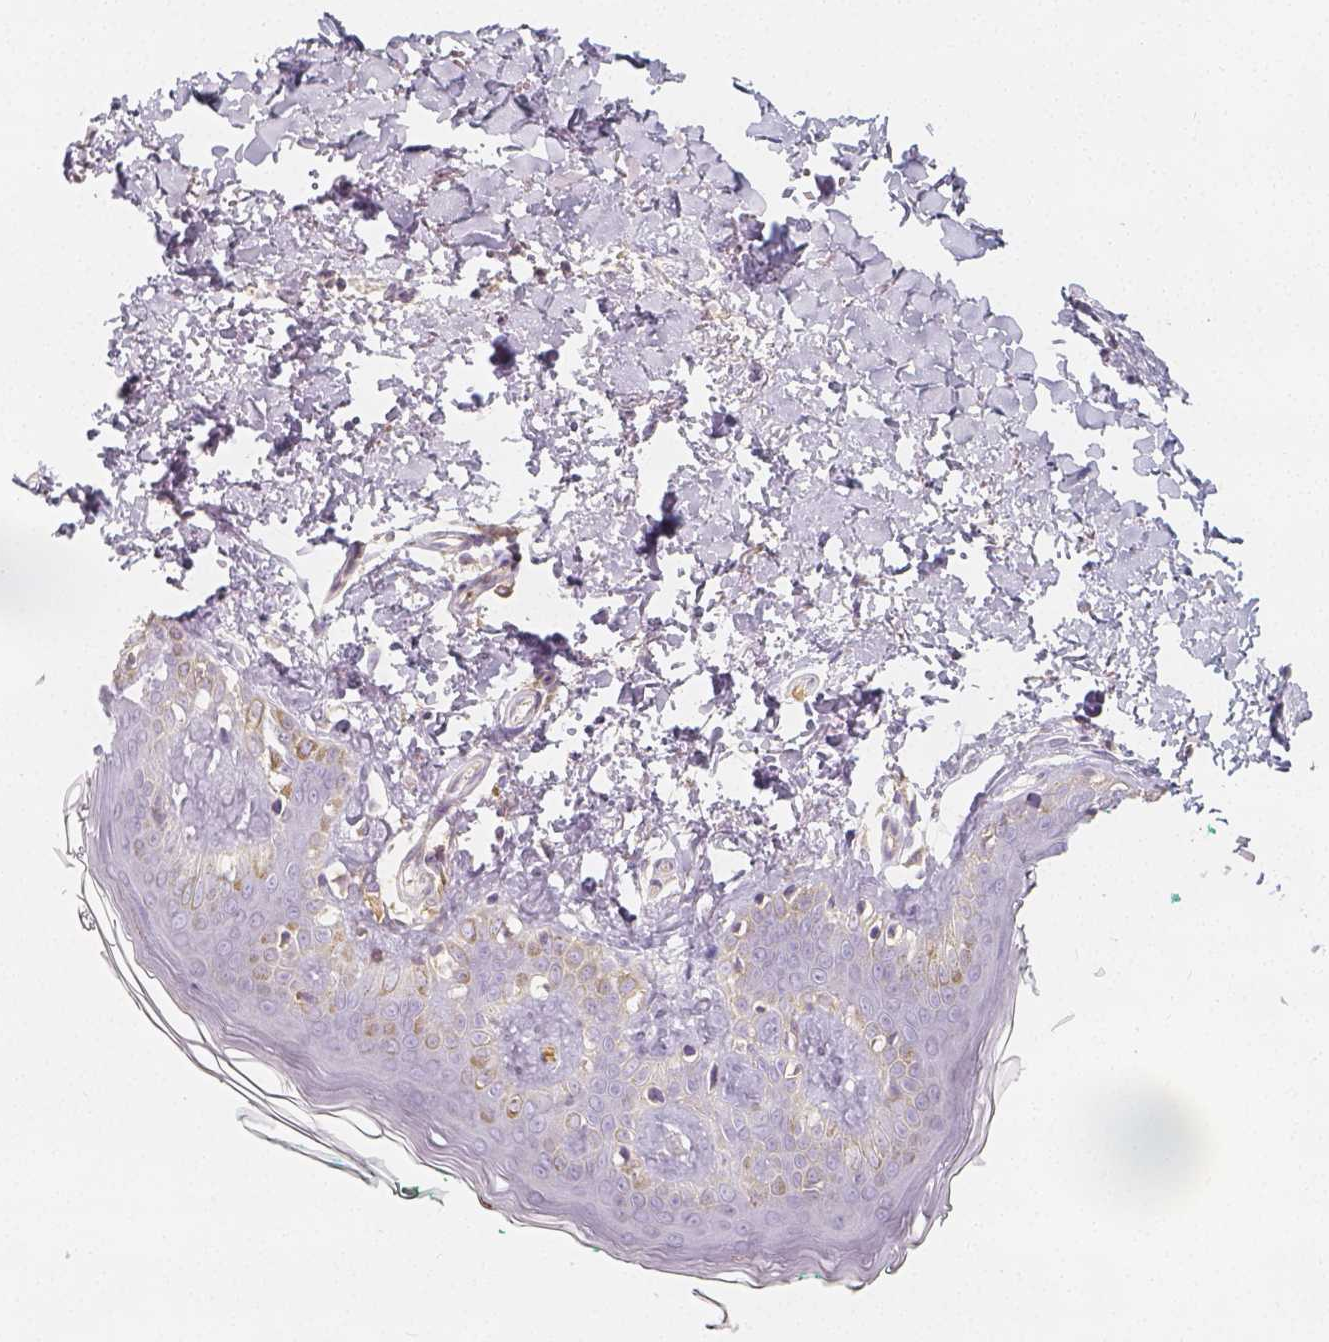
{"staining": {"intensity": "negative", "quantity": "none", "location": "none"}, "tissue": "skin", "cell_type": "Fibroblasts", "image_type": "normal", "snomed": [{"axis": "morphology", "description": "Normal tissue, NOS"}, {"axis": "topography", "description": "Skin"}, {"axis": "topography", "description": "Peripheral nerve tissue"}], "caption": "An IHC histopathology image of normal skin is shown. There is no staining in fibroblasts of skin.", "gene": "PTPRJ", "patient": {"sex": "female", "age": 45}}